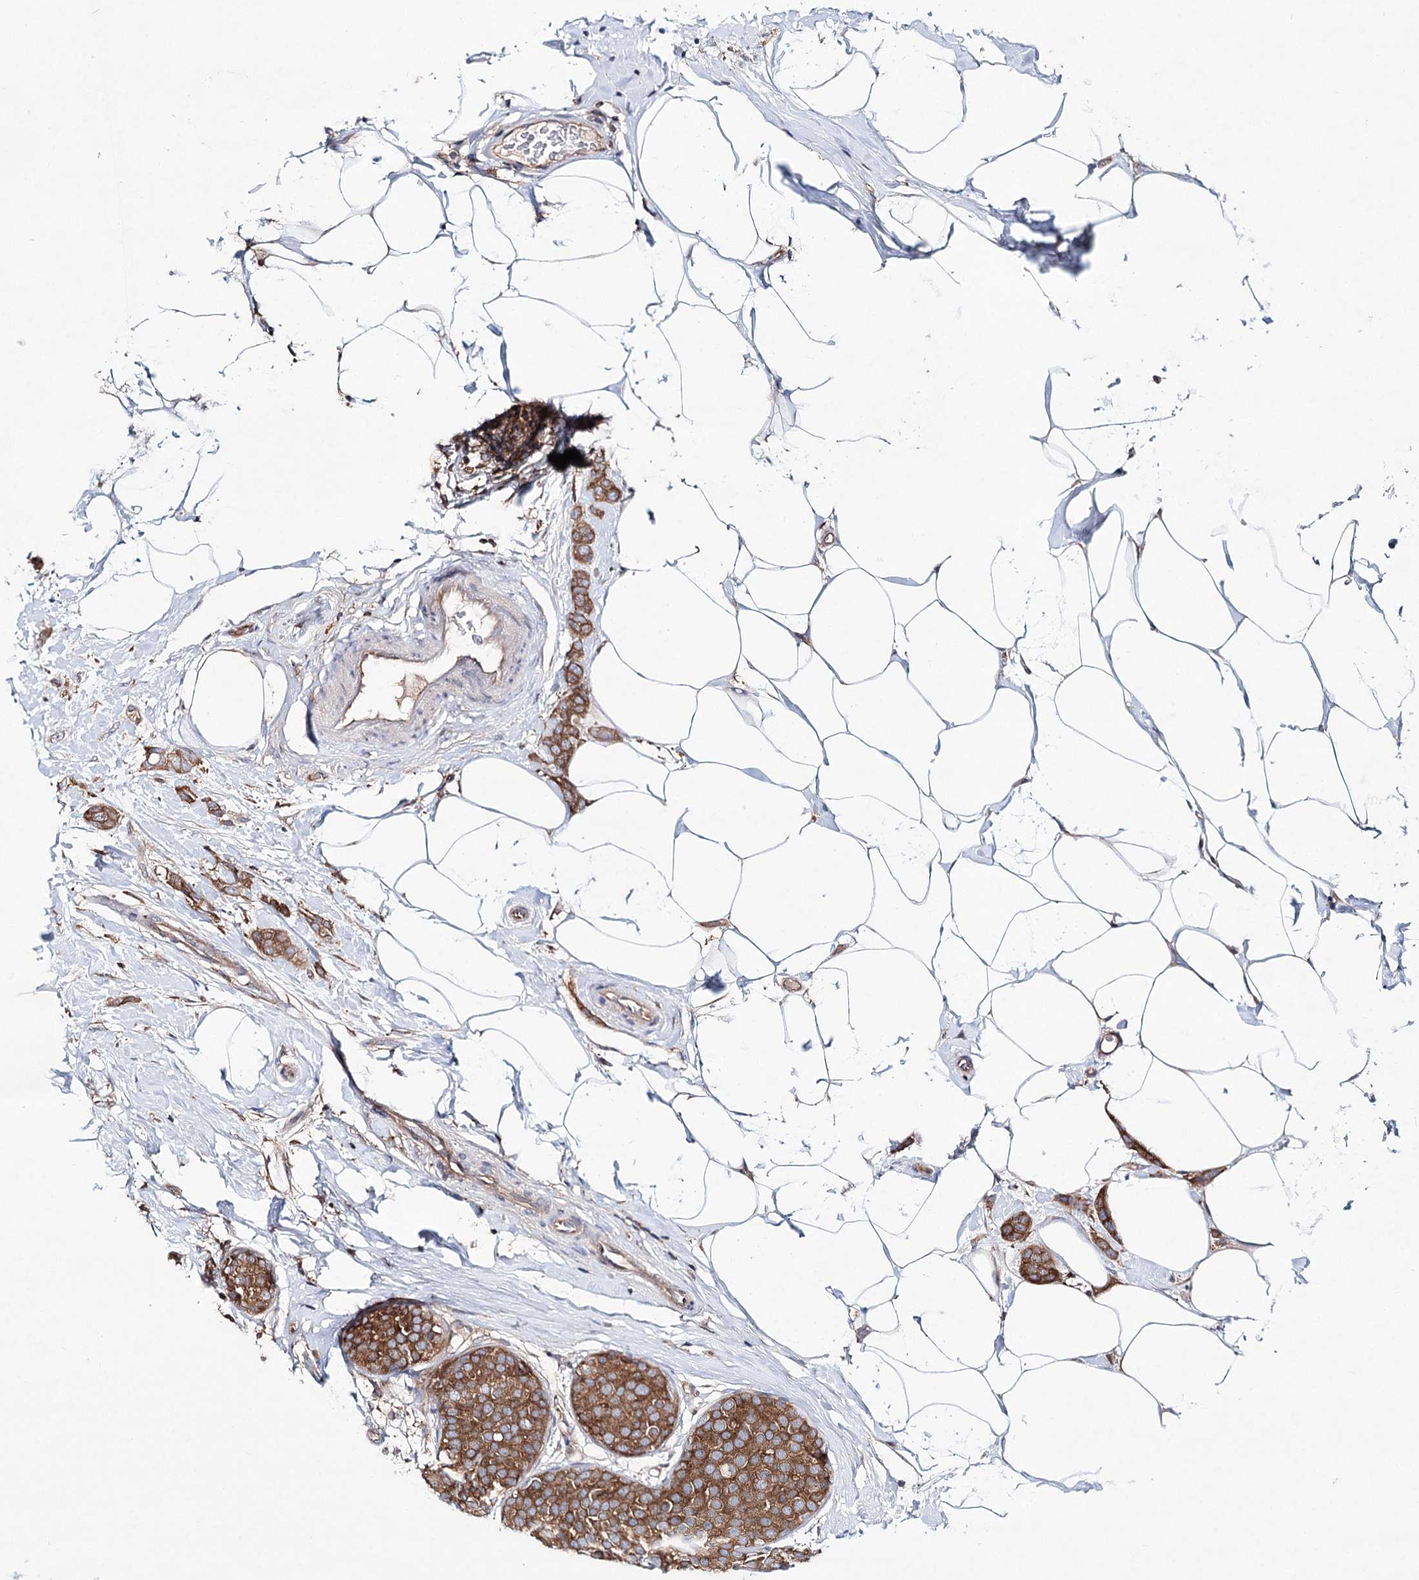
{"staining": {"intensity": "moderate", "quantity": ">75%", "location": "cytoplasmic/membranous"}, "tissue": "breast cancer", "cell_type": "Tumor cells", "image_type": "cancer", "snomed": [{"axis": "morphology", "description": "Lobular carcinoma, in situ"}, {"axis": "morphology", "description": "Lobular carcinoma"}, {"axis": "topography", "description": "Breast"}], "caption": "Breast lobular carcinoma in situ tissue shows moderate cytoplasmic/membranous staining in approximately >75% of tumor cells, visualized by immunohistochemistry. Using DAB (3,3'-diaminobenzidine) (brown) and hematoxylin (blue) stains, captured at high magnification using brightfield microscopy.", "gene": "ABRAXAS2", "patient": {"sex": "female", "age": 41}}